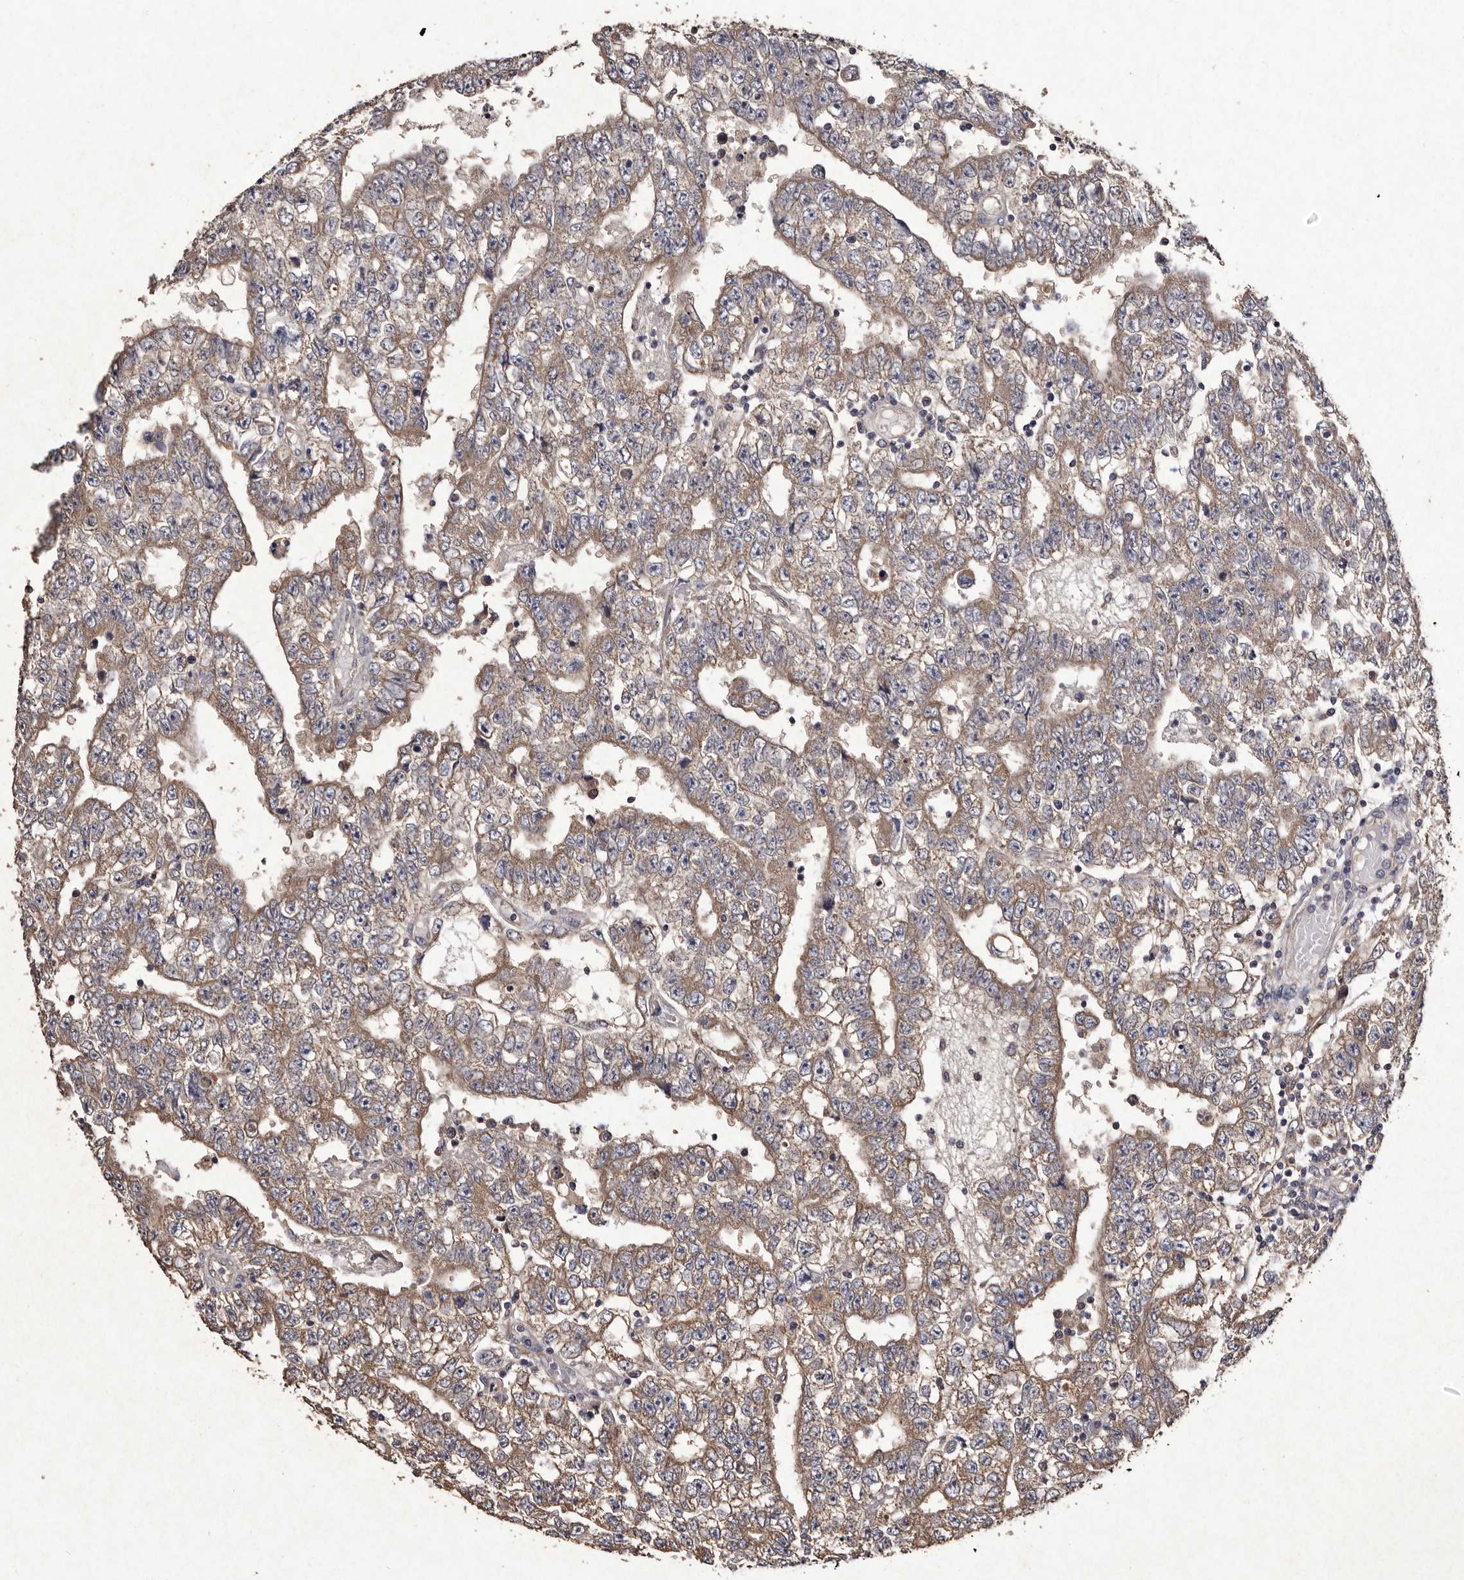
{"staining": {"intensity": "moderate", "quantity": "25%-75%", "location": "cytoplasmic/membranous"}, "tissue": "testis cancer", "cell_type": "Tumor cells", "image_type": "cancer", "snomed": [{"axis": "morphology", "description": "Carcinoma, Embryonal, NOS"}, {"axis": "topography", "description": "Testis"}], "caption": "Testis cancer stained with a protein marker reveals moderate staining in tumor cells.", "gene": "TFB1M", "patient": {"sex": "male", "age": 25}}